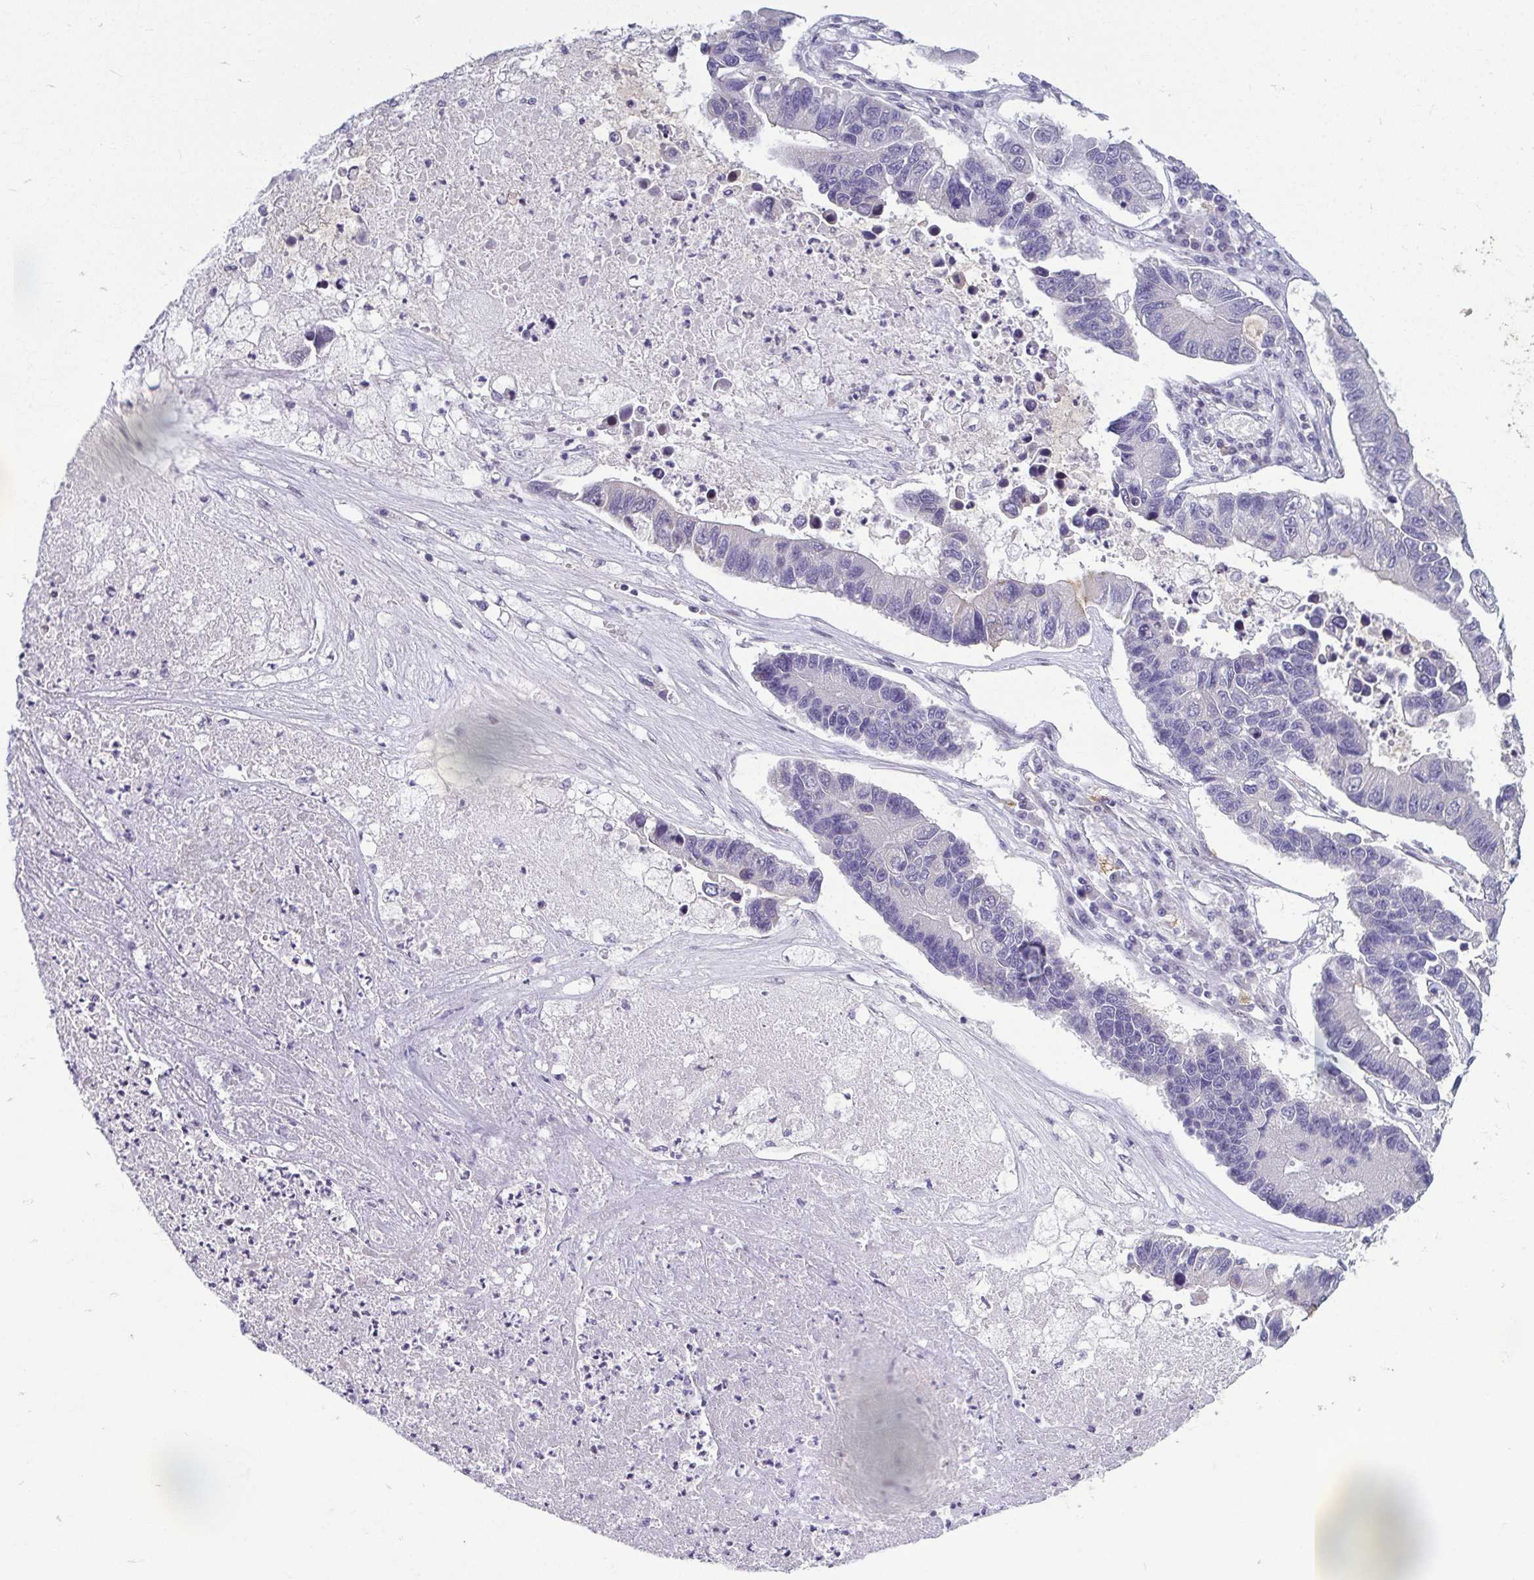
{"staining": {"intensity": "negative", "quantity": "none", "location": "none"}, "tissue": "lung cancer", "cell_type": "Tumor cells", "image_type": "cancer", "snomed": [{"axis": "morphology", "description": "Adenocarcinoma, NOS"}, {"axis": "topography", "description": "Bronchus"}, {"axis": "topography", "description": "Lung"}], "caption": "Immunohistochemistry of human lung cancer (adenocarcinoma) shows no staining in tumor cells.", "gene": "ODF1", "patient": {"sex": "female", "age": 51}}